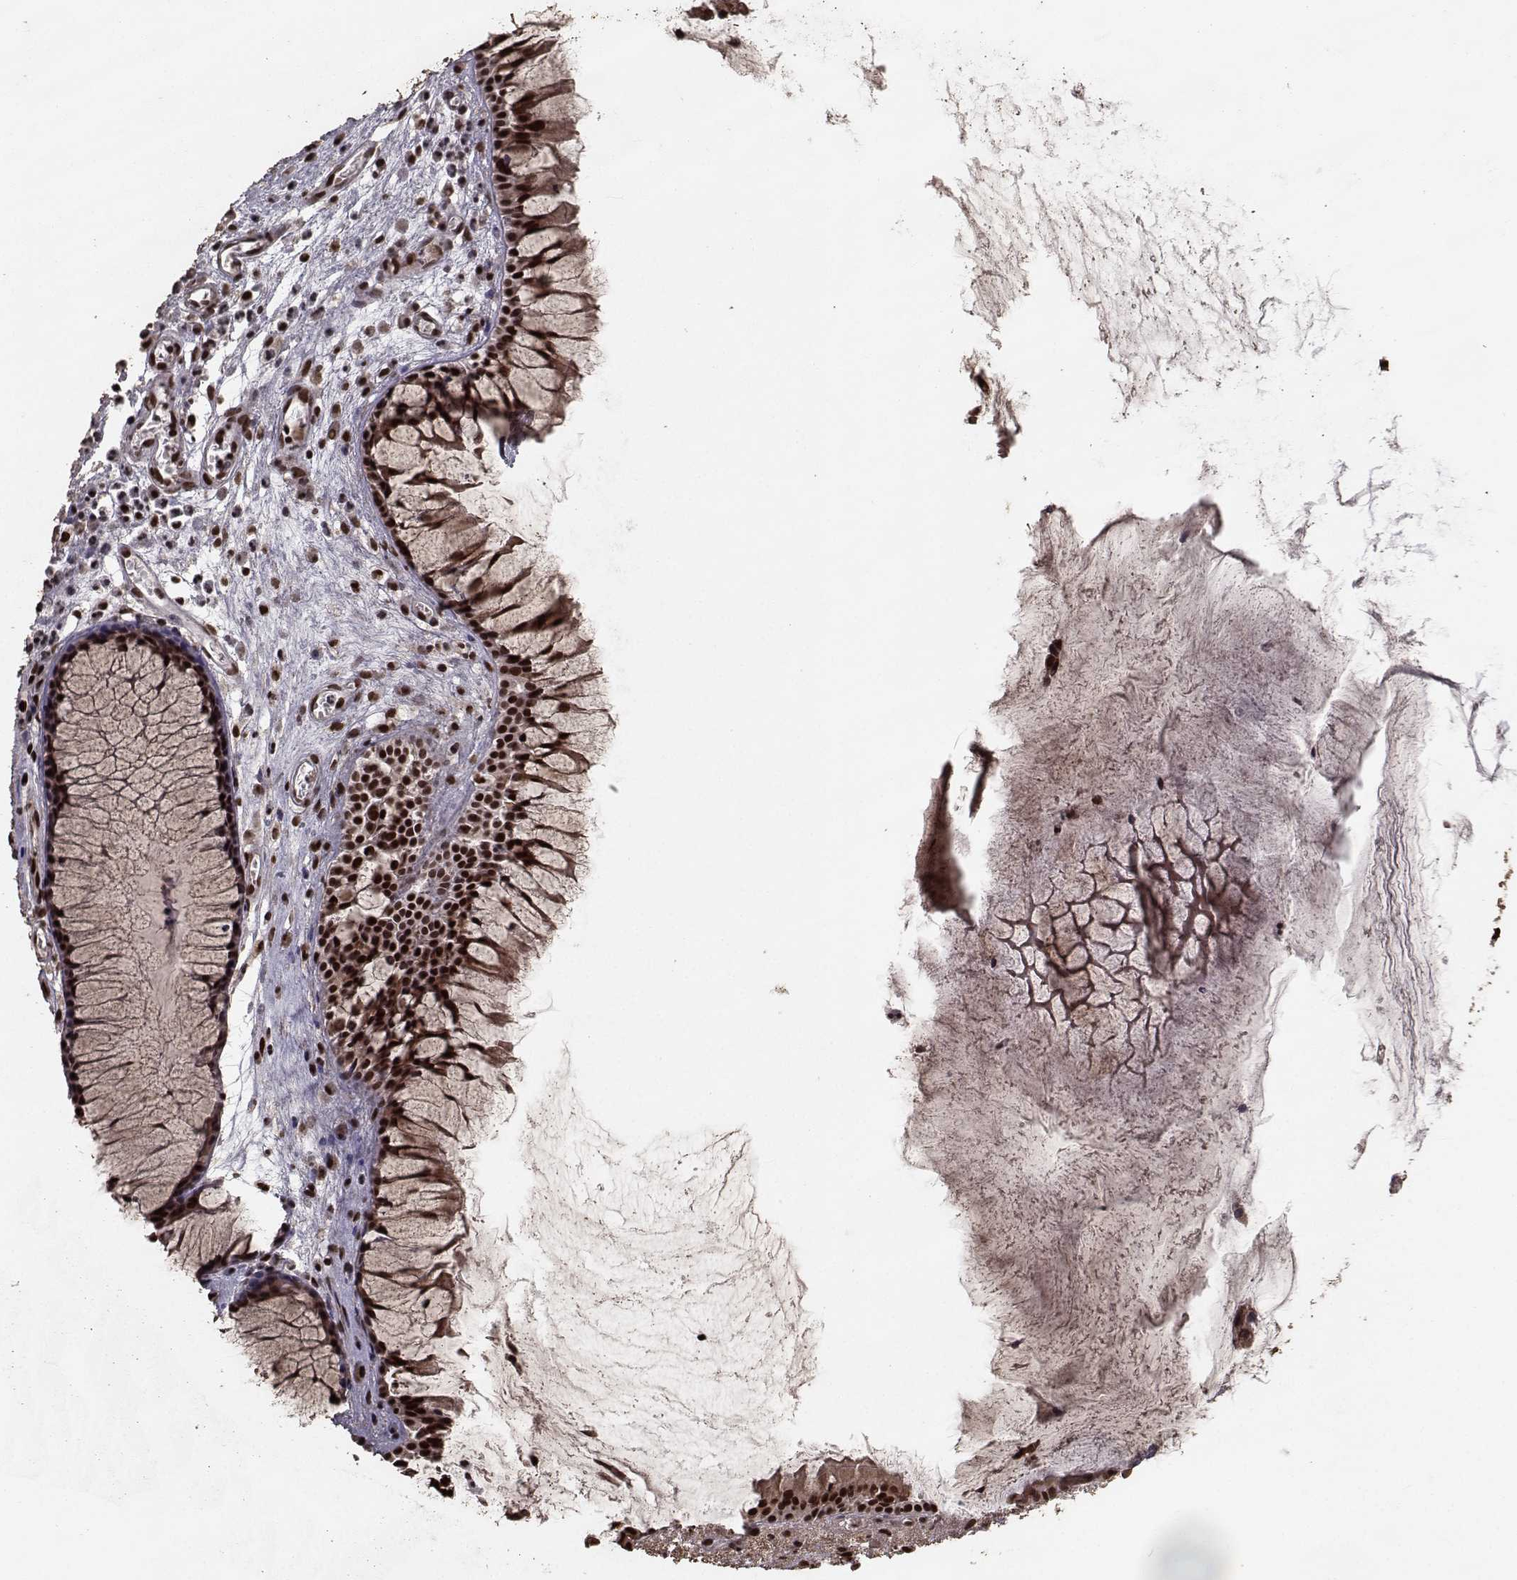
{"staining": {"intensity": "strong", "quantity": ">75%", "location": "nuclear"}, "tissue": "nasopharynx", "cell_type": "Respiratory epithelial cells", "image_type": "normal", "snomed": [{"axis": "morphology", "description": "Normal tissue, NOS"}, {"axis": "topography", "description": "Nasopharynx"}], "caption": "Nasopharynx stained with immunohistochemistry exhibits strong nuclear expression in approximately >75% of respiratory epithelial cells. The staining is performed using DAB brown chromogen to label protein expression. The nuclei are counter-stained blue using hematoxylin.", "gene": "SF1", "patient": {"sex": "female", "age": 47}}